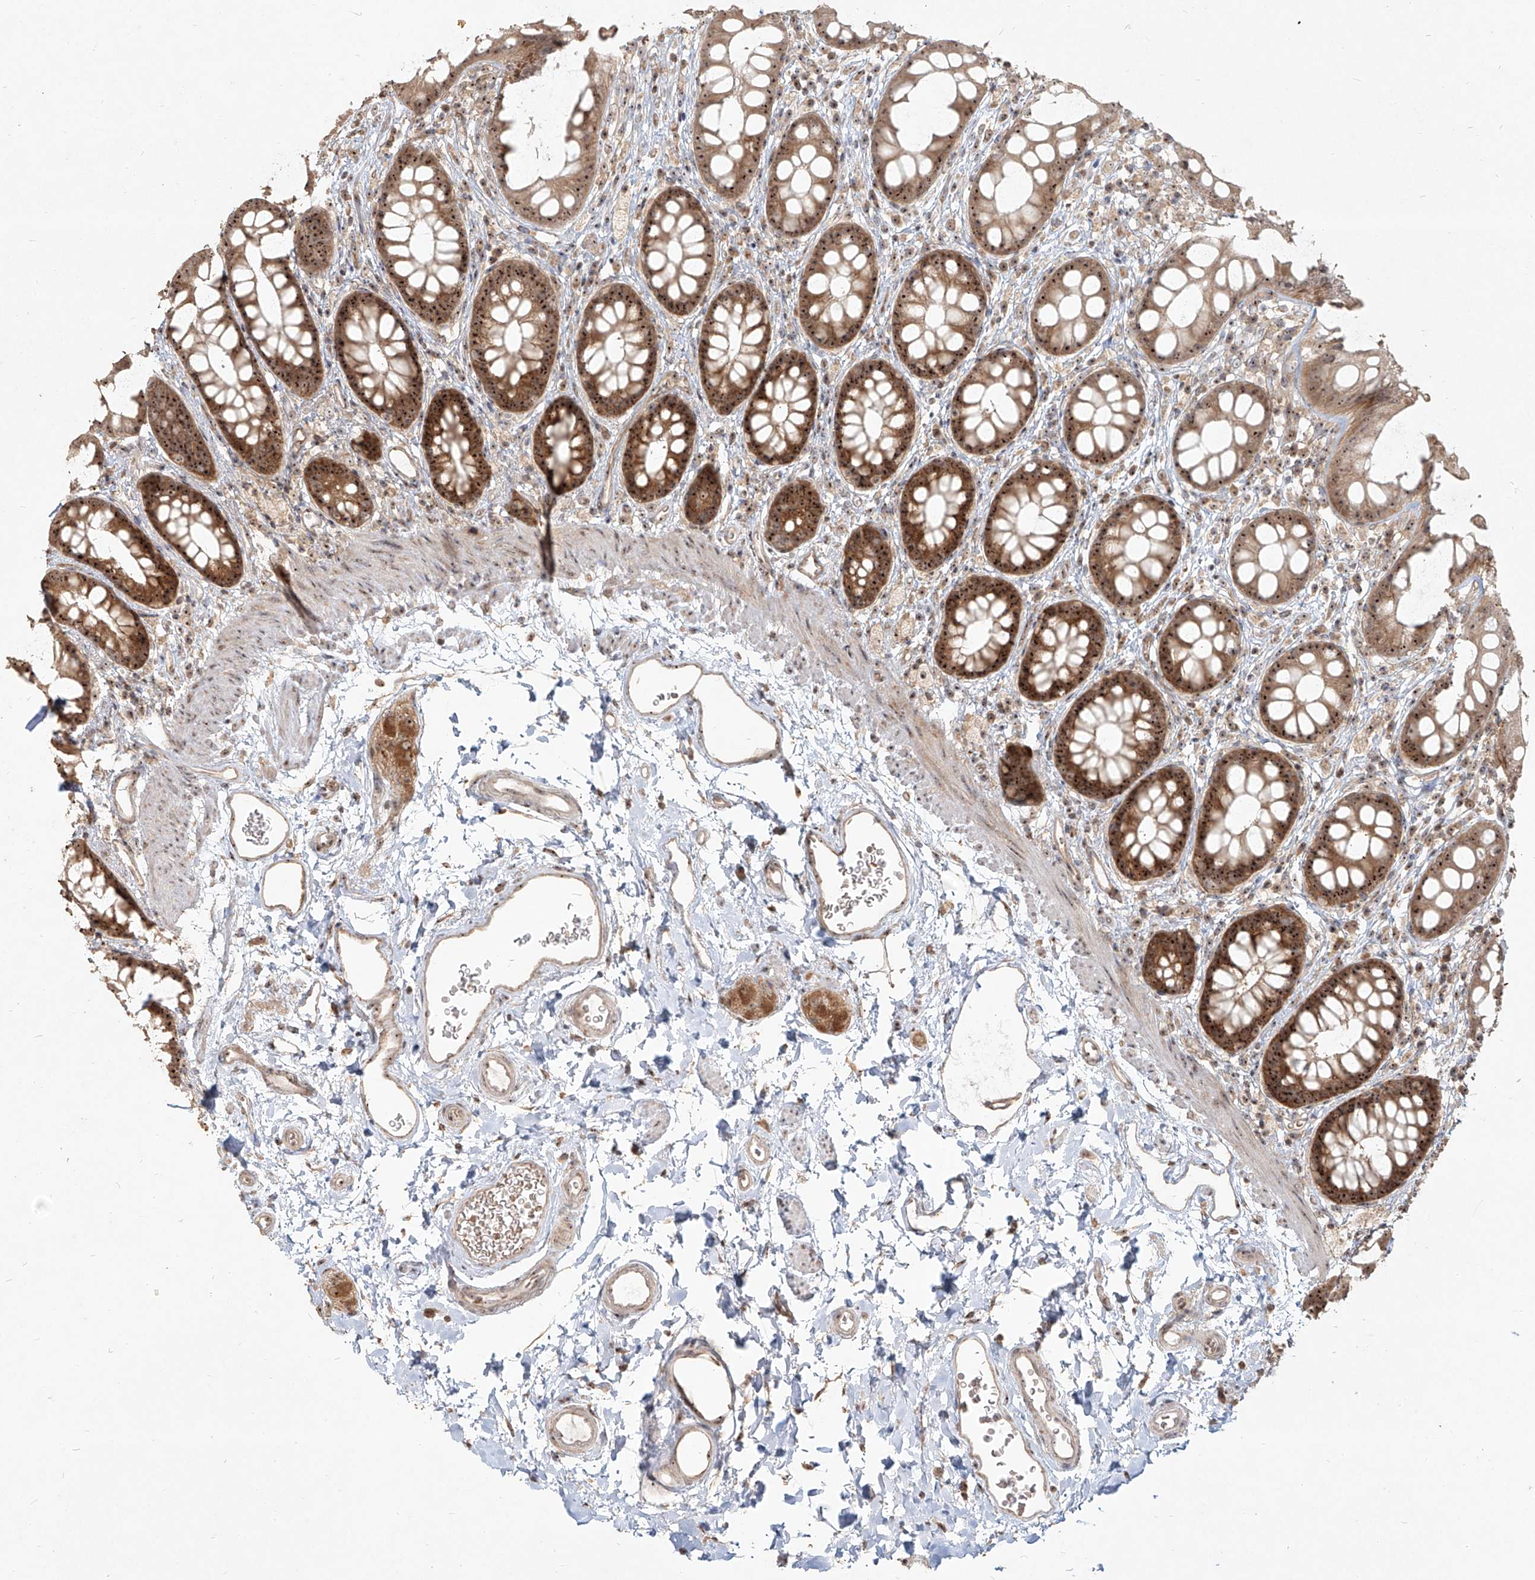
{"staining": {"intensity": "strong", "quantity": ">75%", "location": "cytoplasmic/membranous,nuclear"}, "tissue": "rectum", "cell_type": "Glandular cells", "image_type": "normal", "snomed": [{"axis": "morphology", "description": "Normal tissue, NOS"}, {"axis": "topography", "description": "Rectum"}], "caption": "Immunohistochemistry (IHC) of benign human rectum exhibits high levels of strong cytoplasmic/membranous,nuclear positivity in approximately >75% of glandular cells. Immunohistochemistry stains the protein of interest in brown and the nuclei are stained blue.", "gene": "BYSL", "patient": {"sex": "female", "age": 65}}